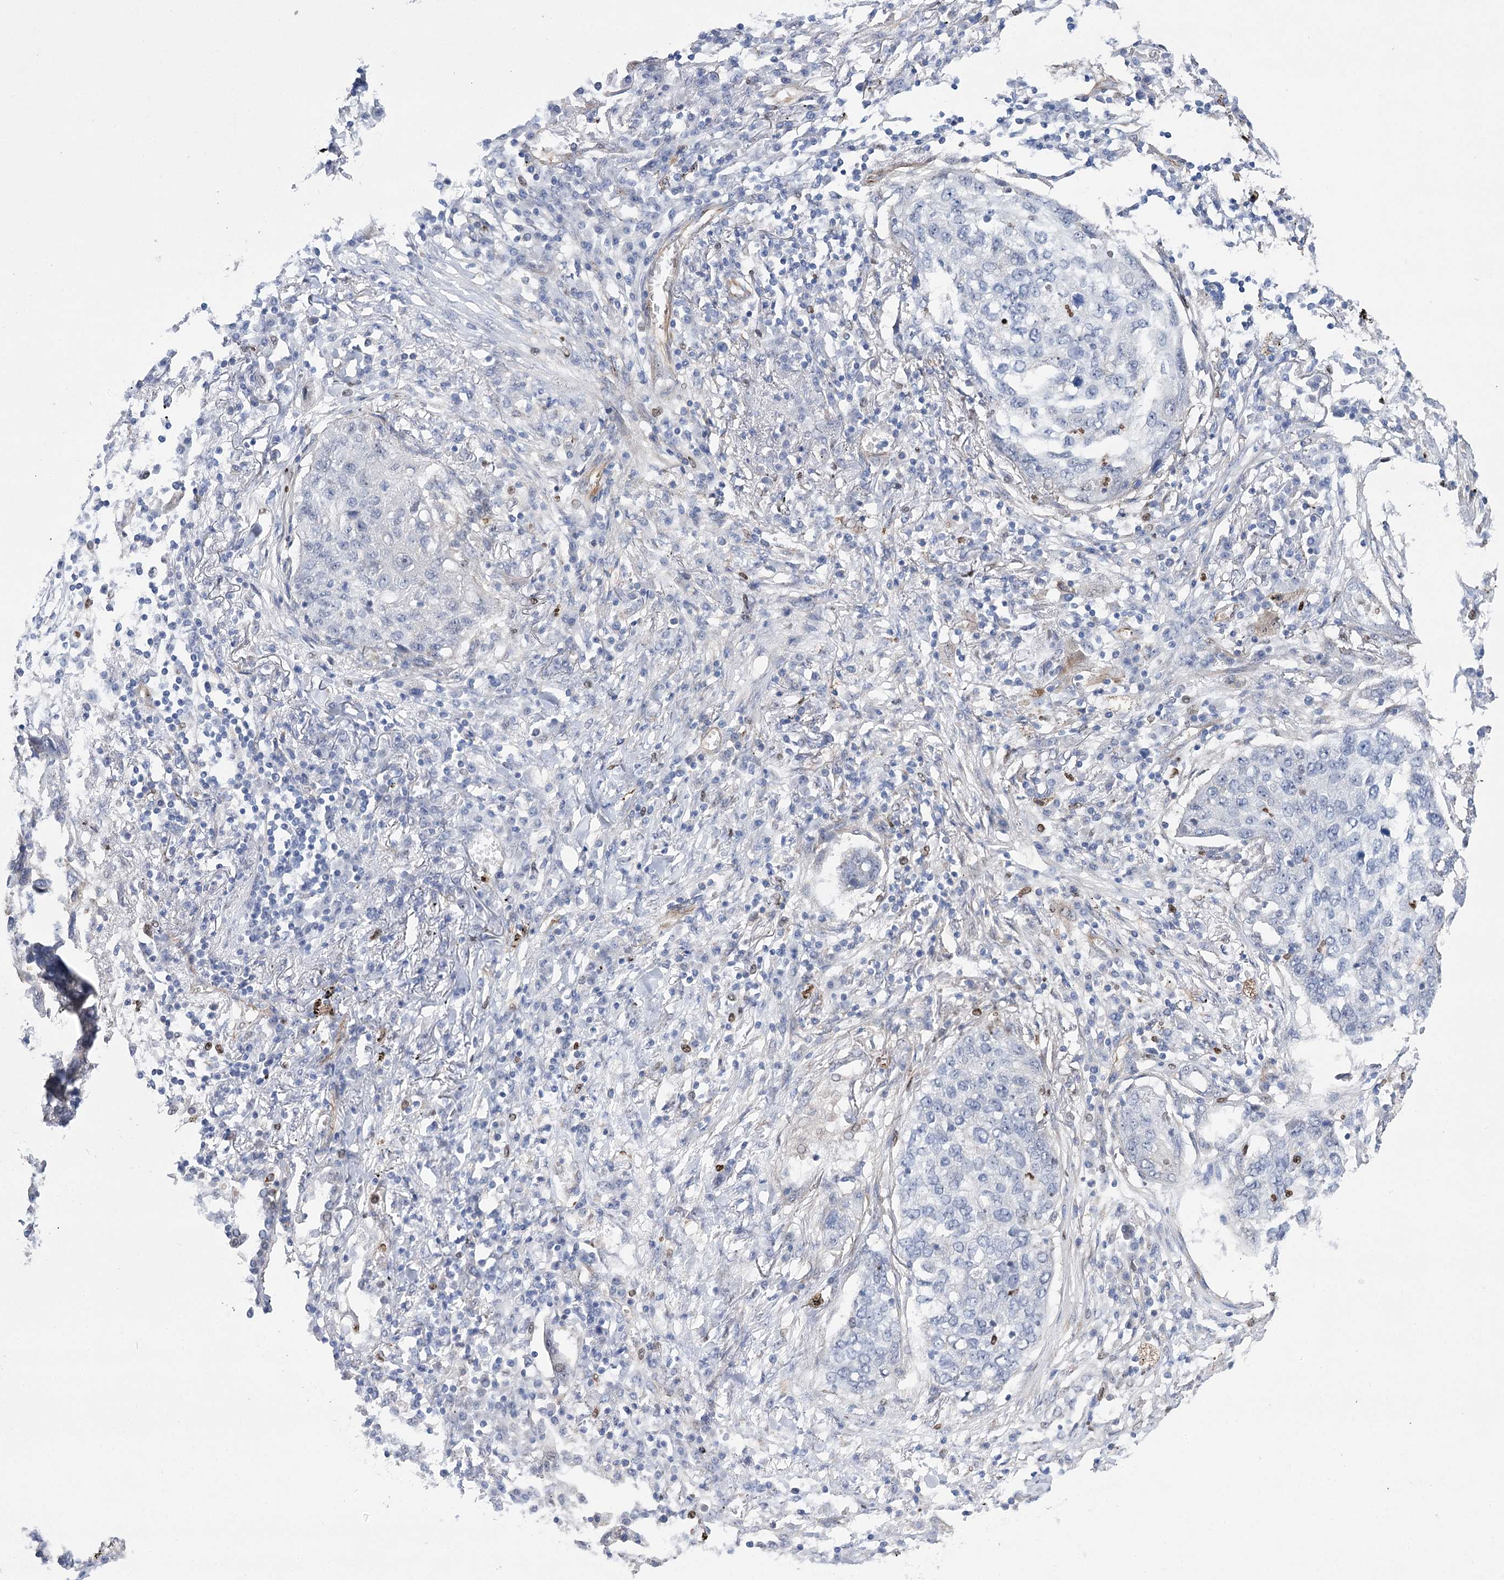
{"staining": {"intensity": "negative", "quantity": "none", "location": "none"}, "tissue": "lung cancer", "cell_type": "Tumor cells", "image_type": "cancer", "snomed": [{"axis": "morphology", "description": "Squamous cell carcinoma, NOS"}, {"axis": "topography", "description": "Lung"}], "caption": "A histopathology image of human lung cancer (squamous cell carcinoma) is negative for staining in tumor cells.", "gene": "THAP6", "patient": {"sex": "female", "age": 63}}